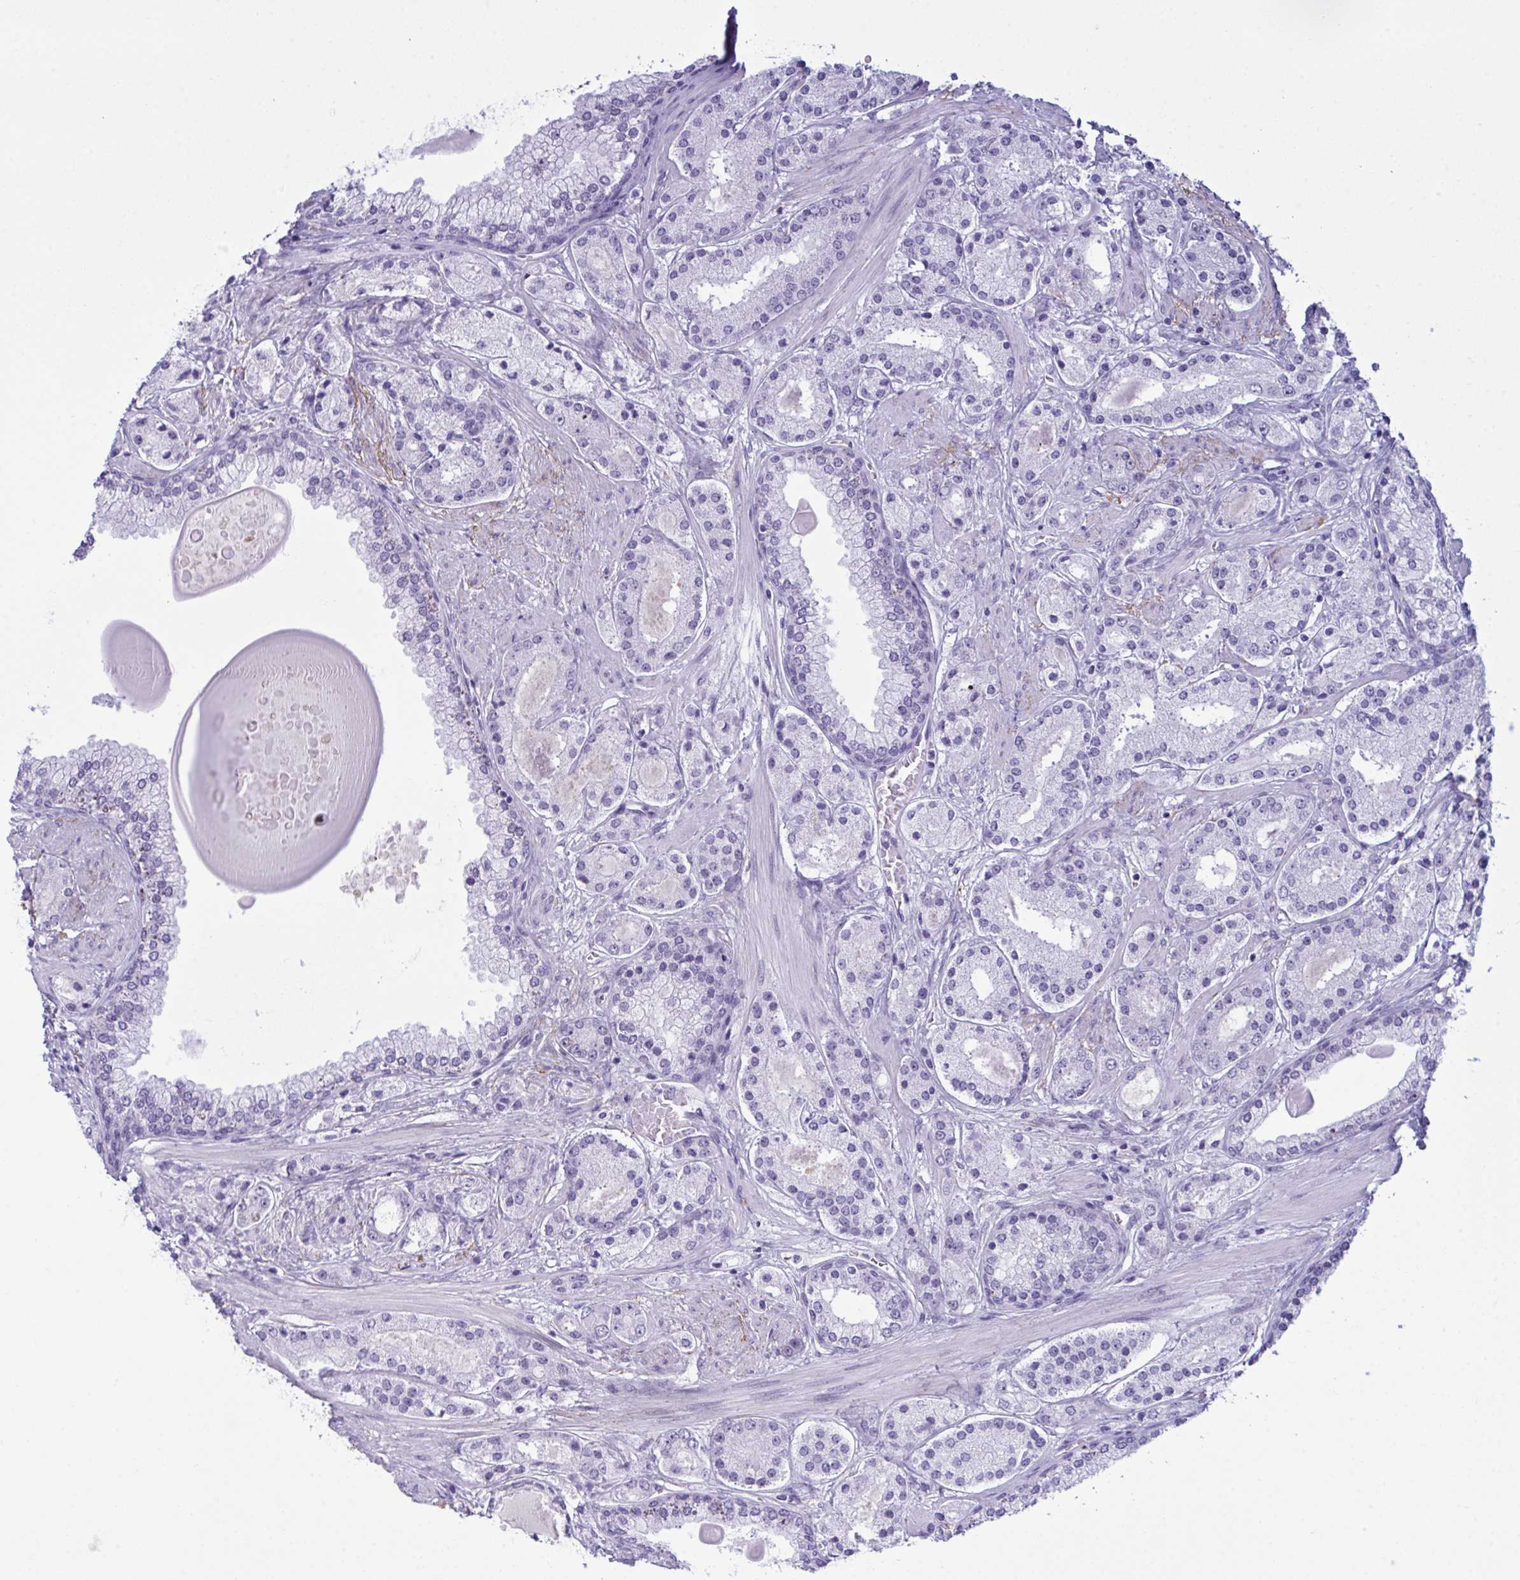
{"staining": {"intensity": "negative", "quantity": "none", "location": "none"}, "tissue": "prostate cancer", "cell_type": "Tumor cells", "image_type": "cancer", "snomed": [{"axis": "morphology", "description": "Adenocarcinoma, High grade"}, {"axis": "topography", "description": "Prostate"}], "caption": "A high-resolution photomicrograph shows immunohistochemistry staining of prostate adenocarcinoma (high-grade), which demonstrates no significant staining in tumor cells. Brightfield microscopy of immunohistochemistry stained with DAB (brown) and hematoxylin (blue), captured at high magnification.", "gene": "ELN", "patient": {"sex": "male", "age": 67}}